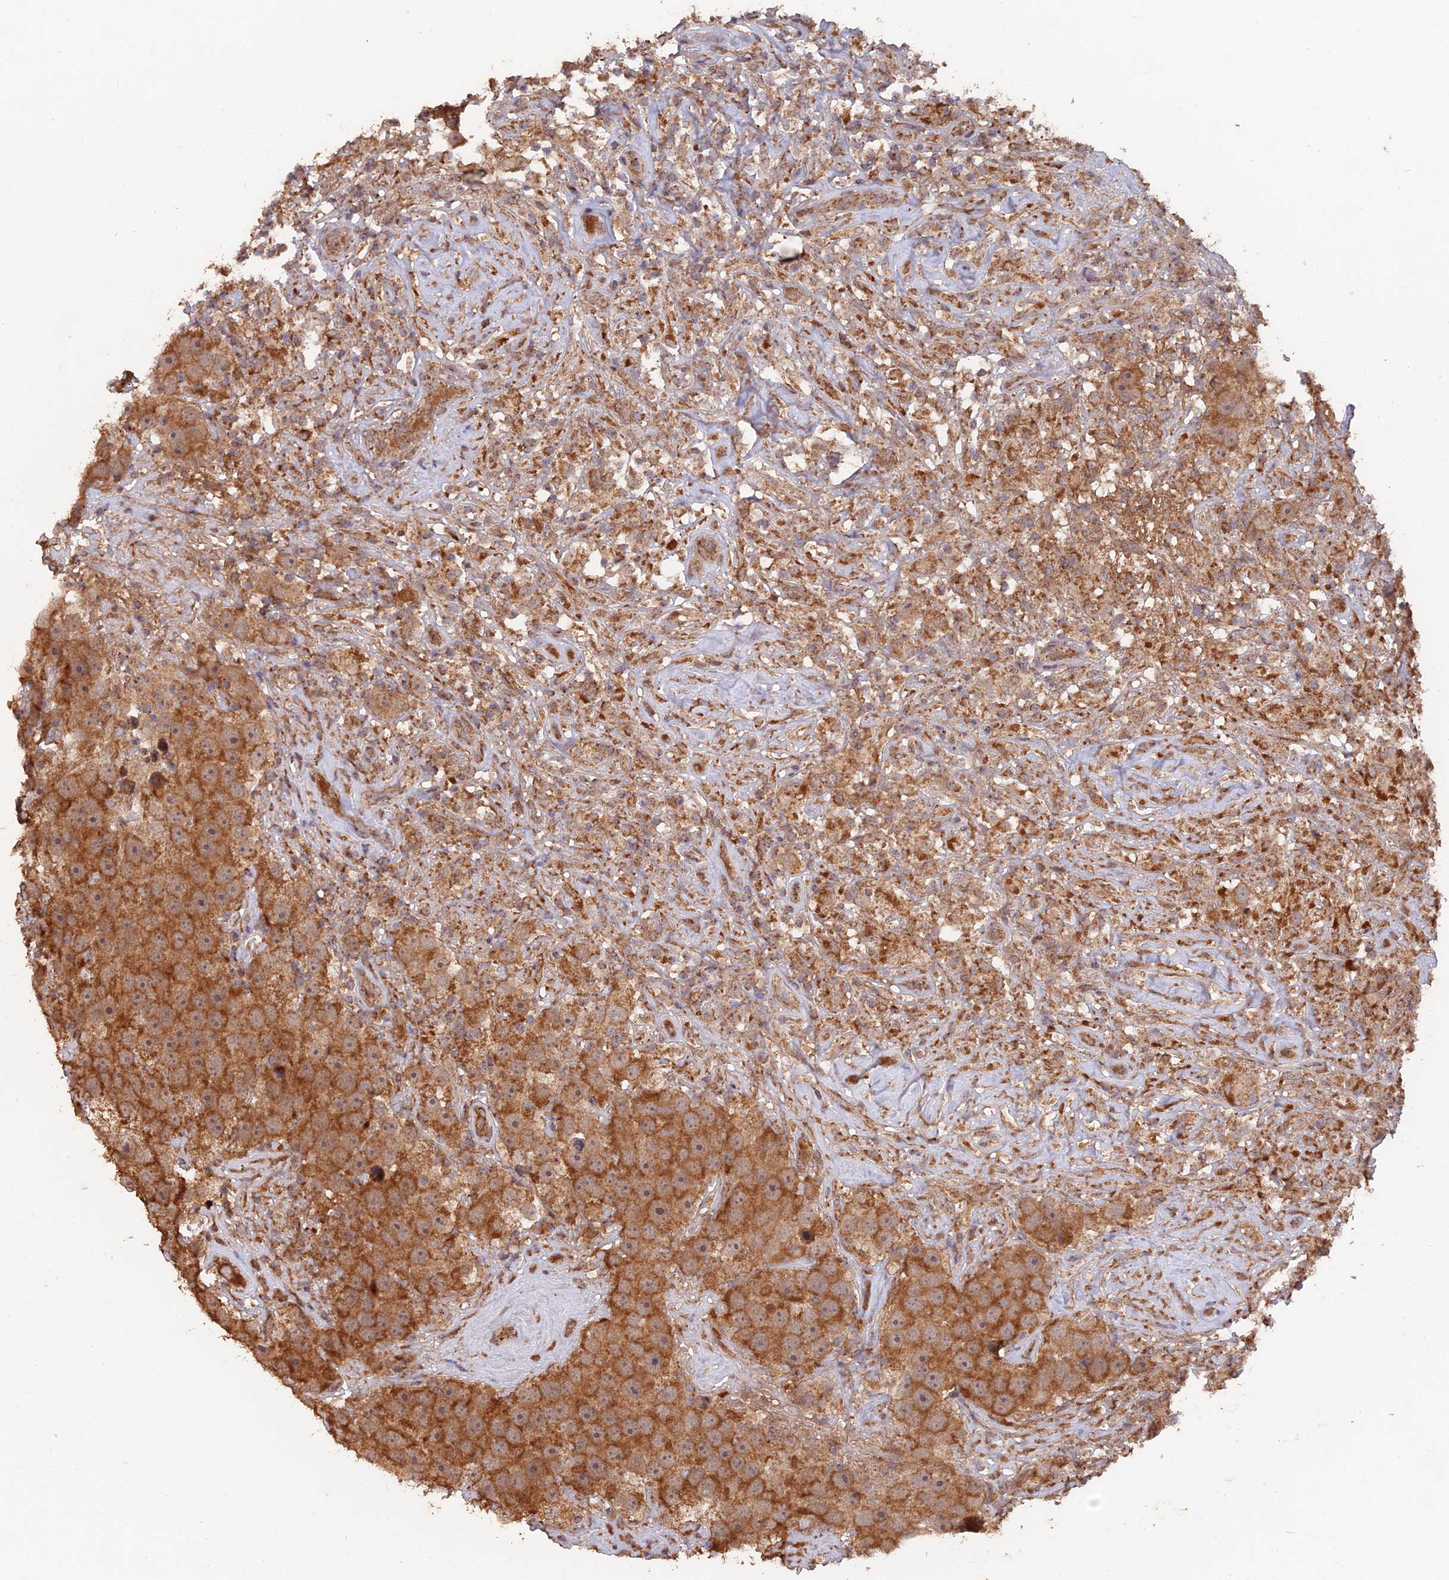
{"staining": {"intensity": "moderate", "quantity": ">75%", "location": "cytoplasmic/membranous"}, "tissue": "testis cancer", "cell_type": "Tumor cells", "image_type": "cancer", "snomed": [{"axis": "morphology", "description": "Seminoma, NOS"}, {"axis": "topography", "description": "Testis"}], "caption": "Immunohistochemistry histopathology image of testis cancer stained for a protein (brown), which exhibits medium levels of moderate cytoplasmic/membranous expression in approximately >75% of tumor cells.", "gene": "IFT22", "patient": {"sex": "male", "age": 49}}